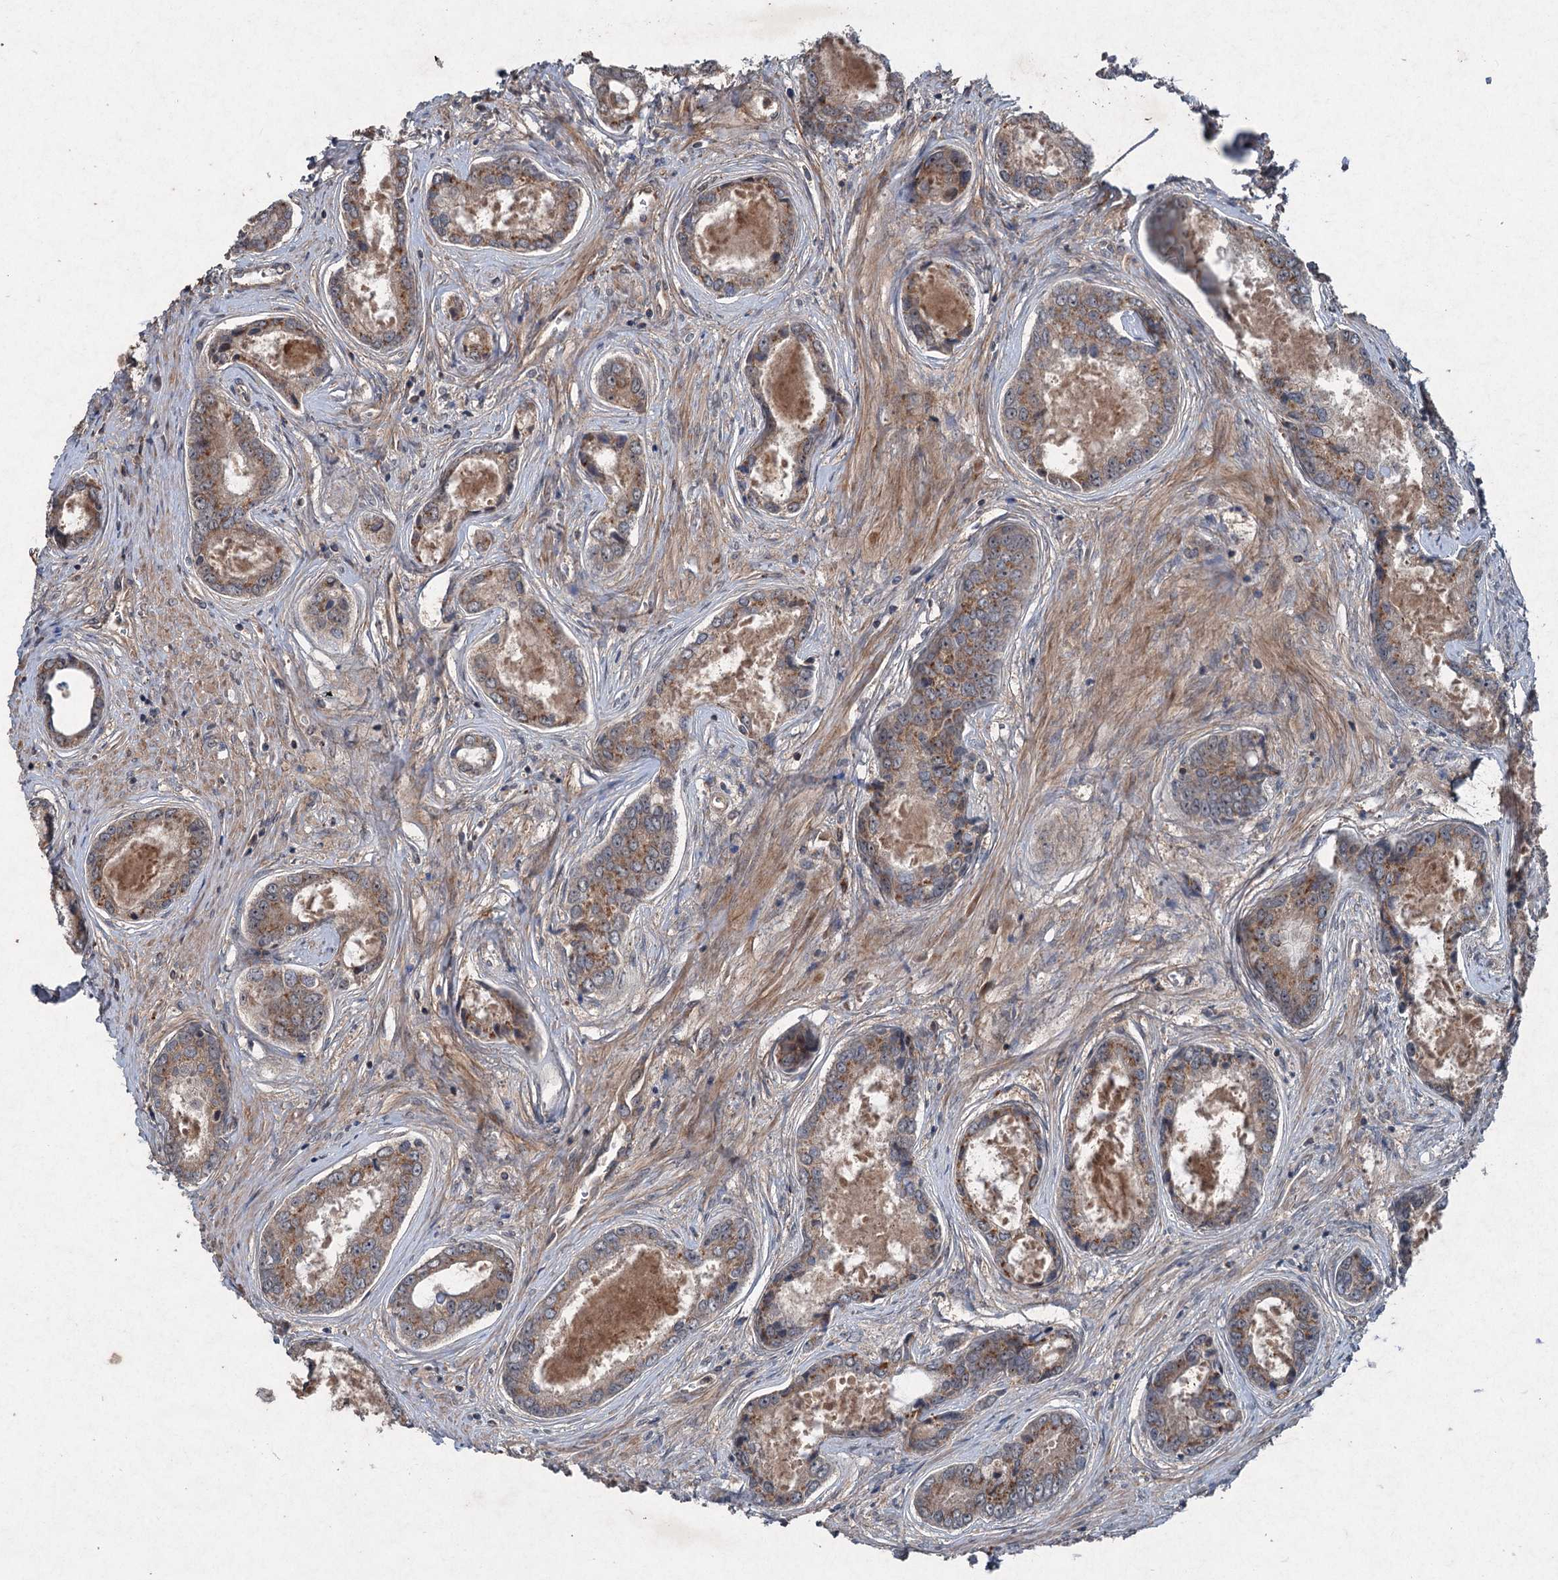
{"staining": {"intensity": "moderate", "quantity": ">75%", "location": "cytoplasmic/membranous"}, "tissue": "prostate cancer", "cell_type": "Tumor cells", "image_type": "cancer", "snomed": [{"axis": "morphology", "description": "Adenocarcinoma, Low grade"}, {"axis": "topography", "description": "Prostate"}], "caption": "Tumor cells reveal medium levels of moderate cytoplasmic/membranous positivity in about >75% of cells in prostate cancer. (Brightfield microscopy of DAB IHC at high magnification).", "gene": "ALAS1", "patient": {"sex": "male", "age": 68}}